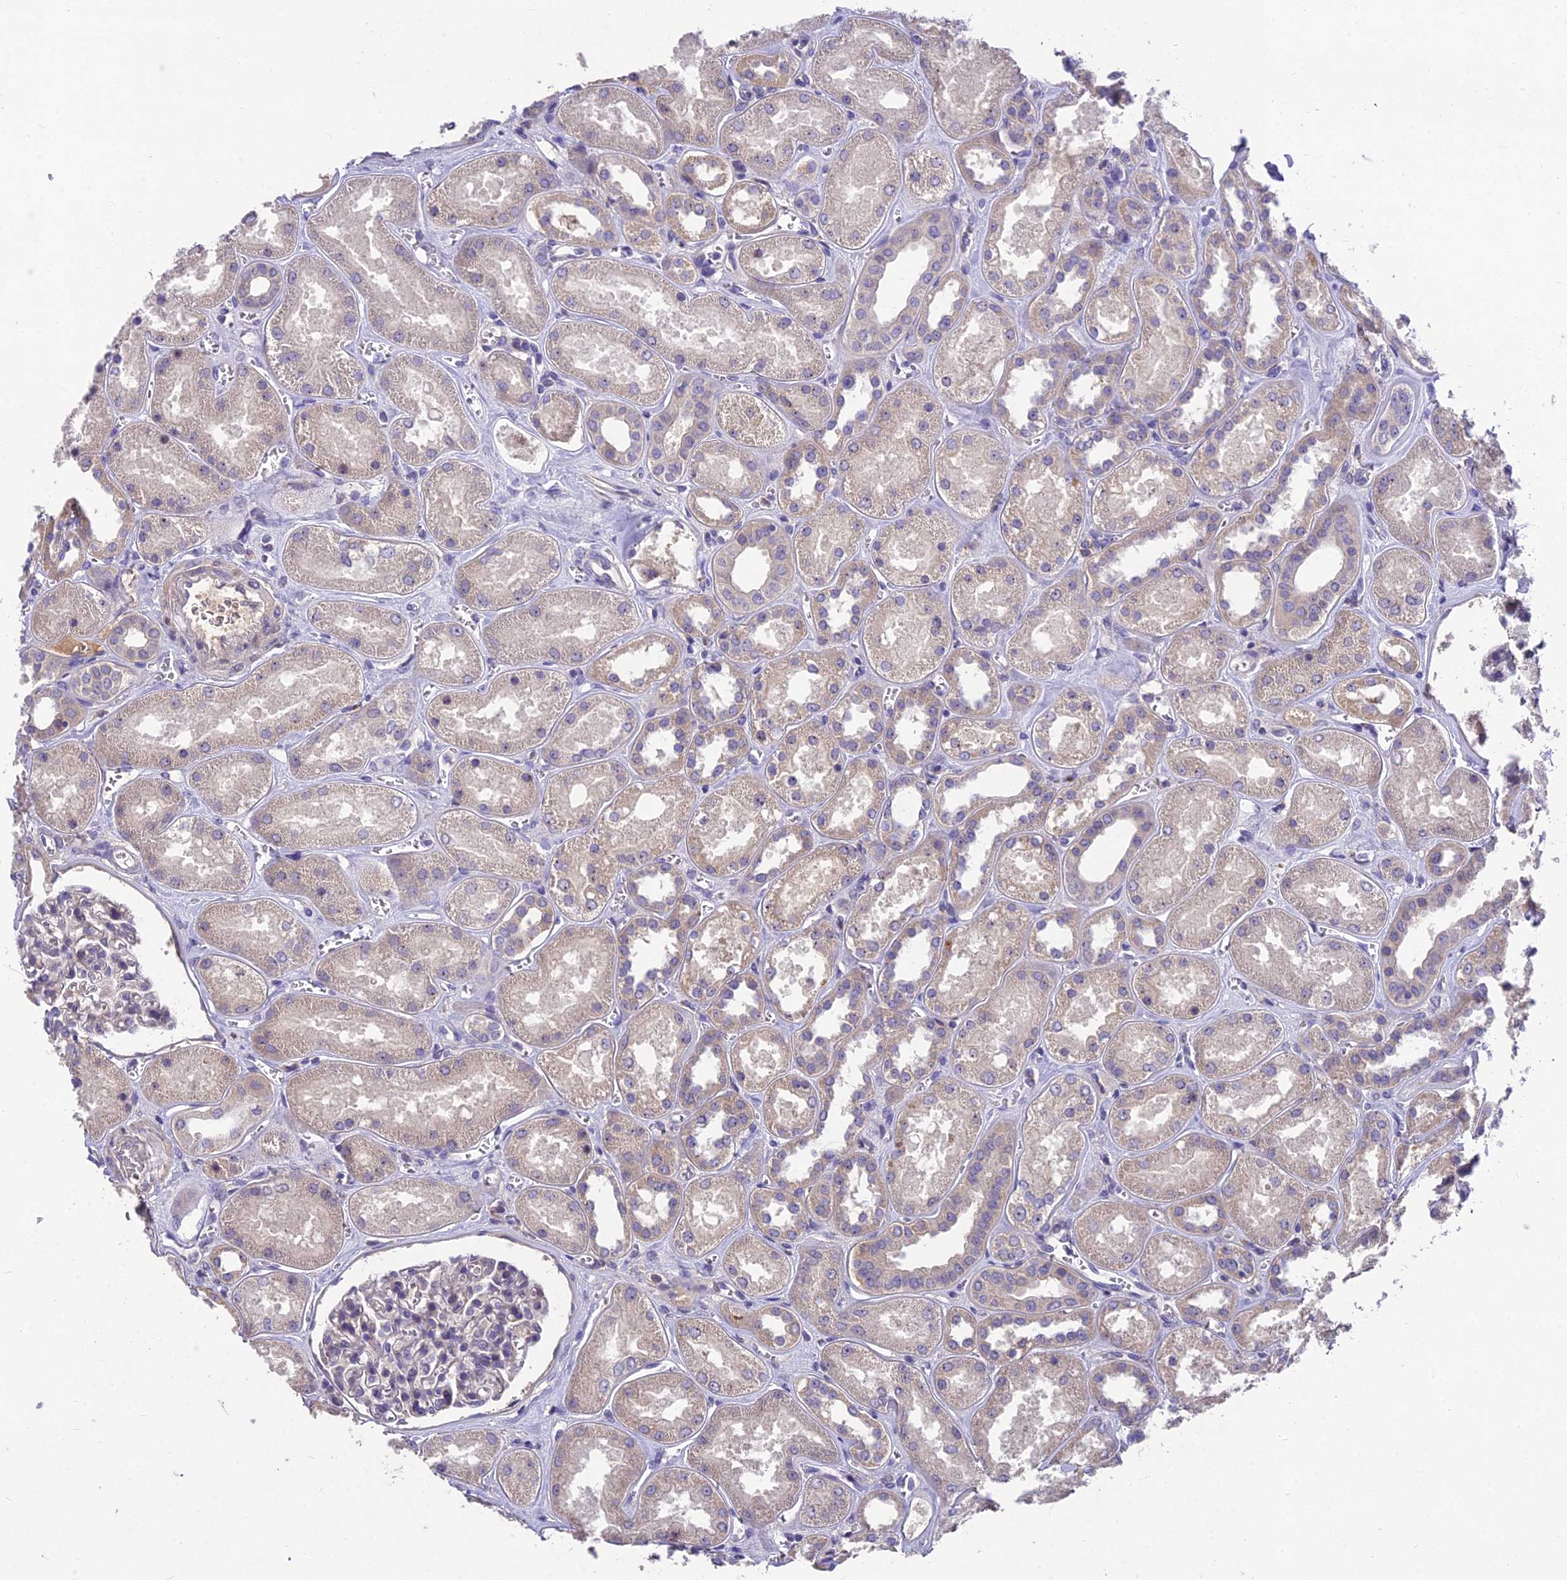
{"staining": {"intensity": "negative", "quantity": "none", "location": "none"}, "tissue": "kidney", "cell_type": "Cells in glomeruli", "image_type": "normal", "snomed": [{"axis": "morphology", "description": "Normal tissue, NOS"}, {"axis": "morphology", "description": "Adenocarcinoma, NOS"}, {"axis": "topography", "description": "Kidney"}], "caption": "The immunohistochemistry histopathology image has no significant staining in cells in glomeruli of kidney.", "gene": "ZNF333", "patient": {"sex": "female", "age": 68}}